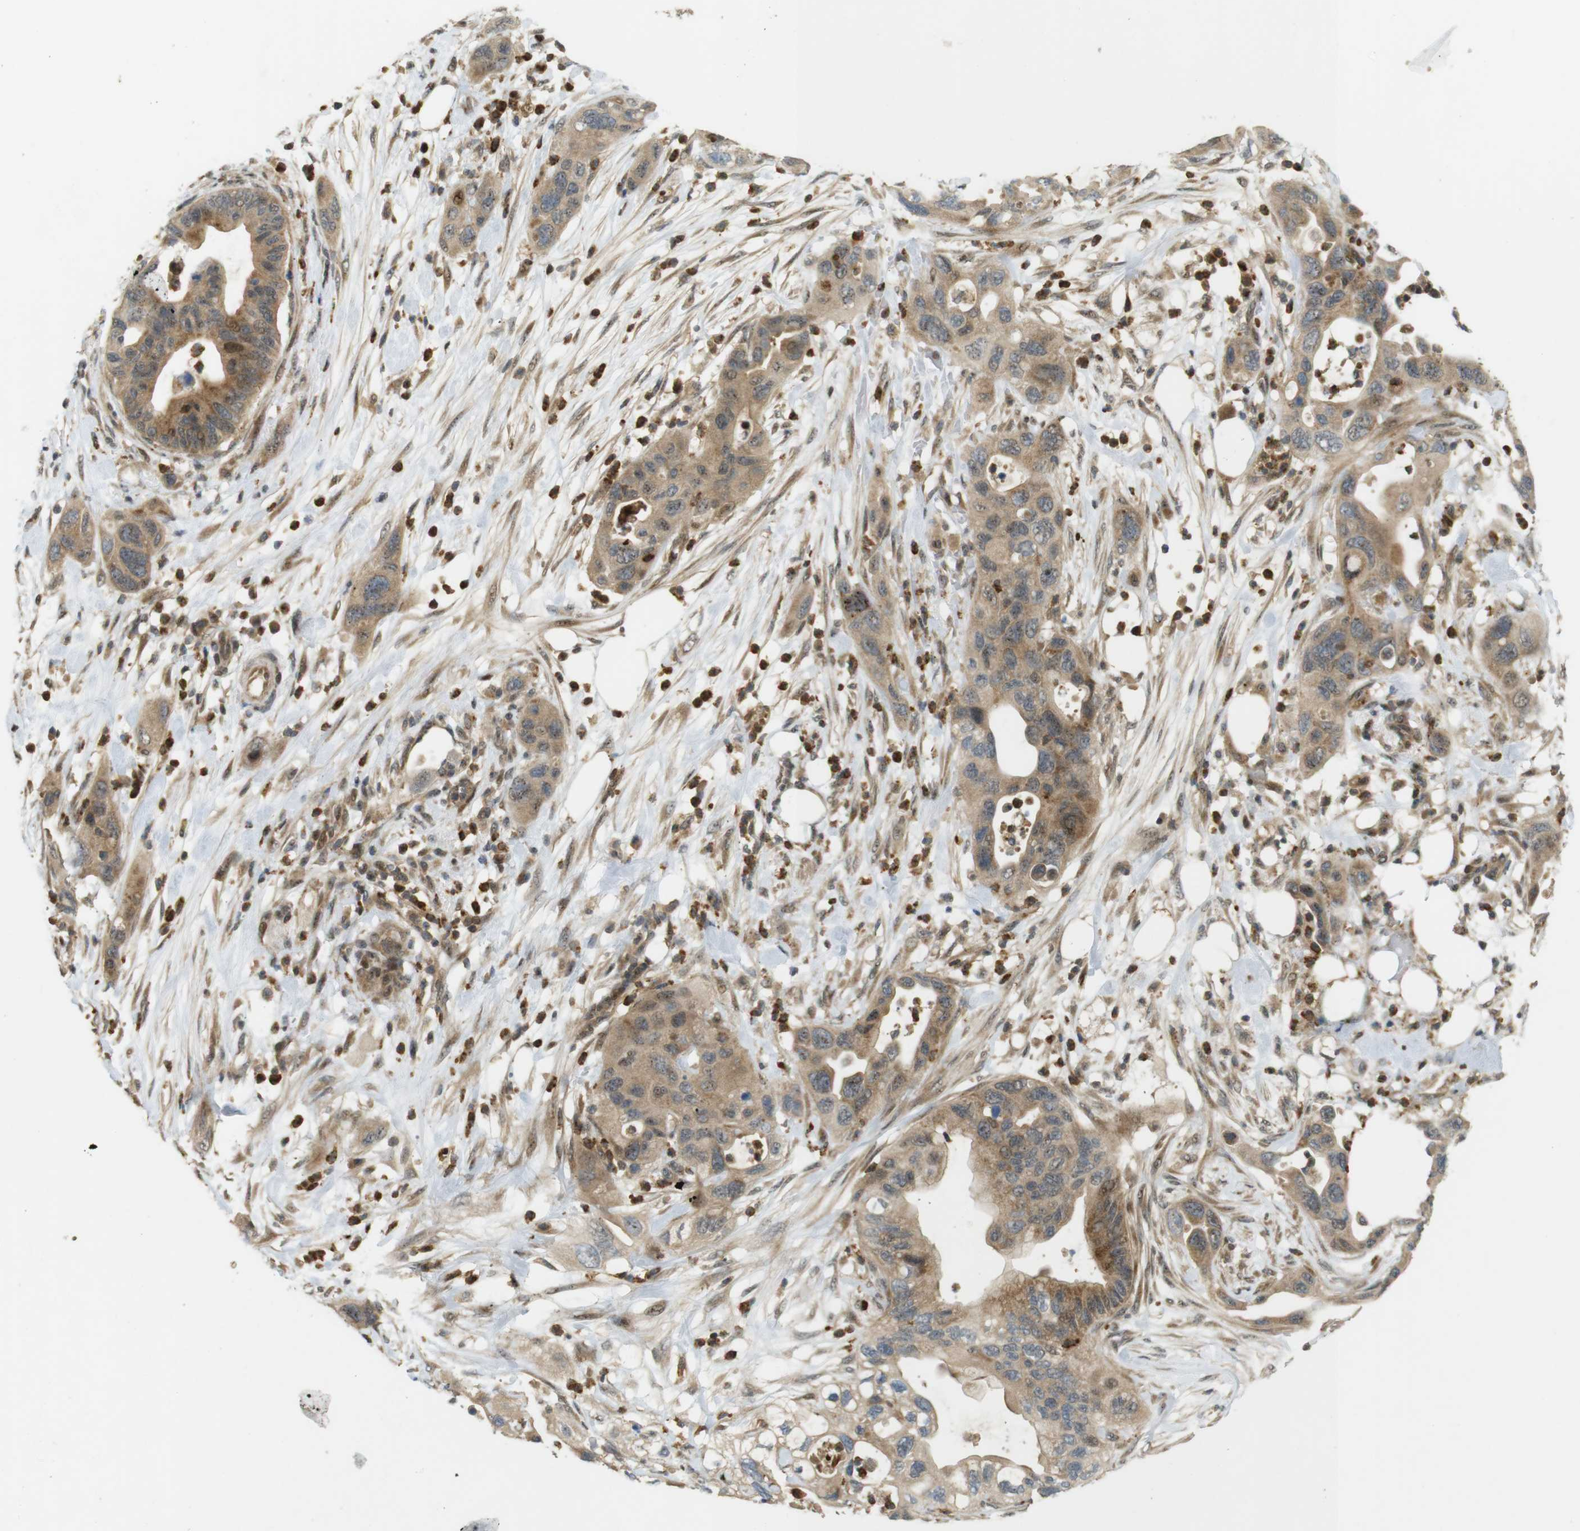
{"staining": {"intensity": "moderate", "quantity": ">75%", "location": "cytoplasmic/membranous,nuclear"}, "tissue": "pancreatic cancer", "cell_type": "Tumor cells", "image_type": "cancer", "snomed": [{"axis": "morphology", "description": "Adenocarcinoma, NOS"}, {"axis": "topography", "description": "Pancreas"}], "caption": "Moderate cytoplasmic/membranous and nuclear positivity is identified in approximately >75% of tumor cells in pancreatic cancer. (brown staining indicates protein expression, while blue staining denotes nuclei).", "gene": "TMX3", "patient": {"sex": "female", "age": 71}}